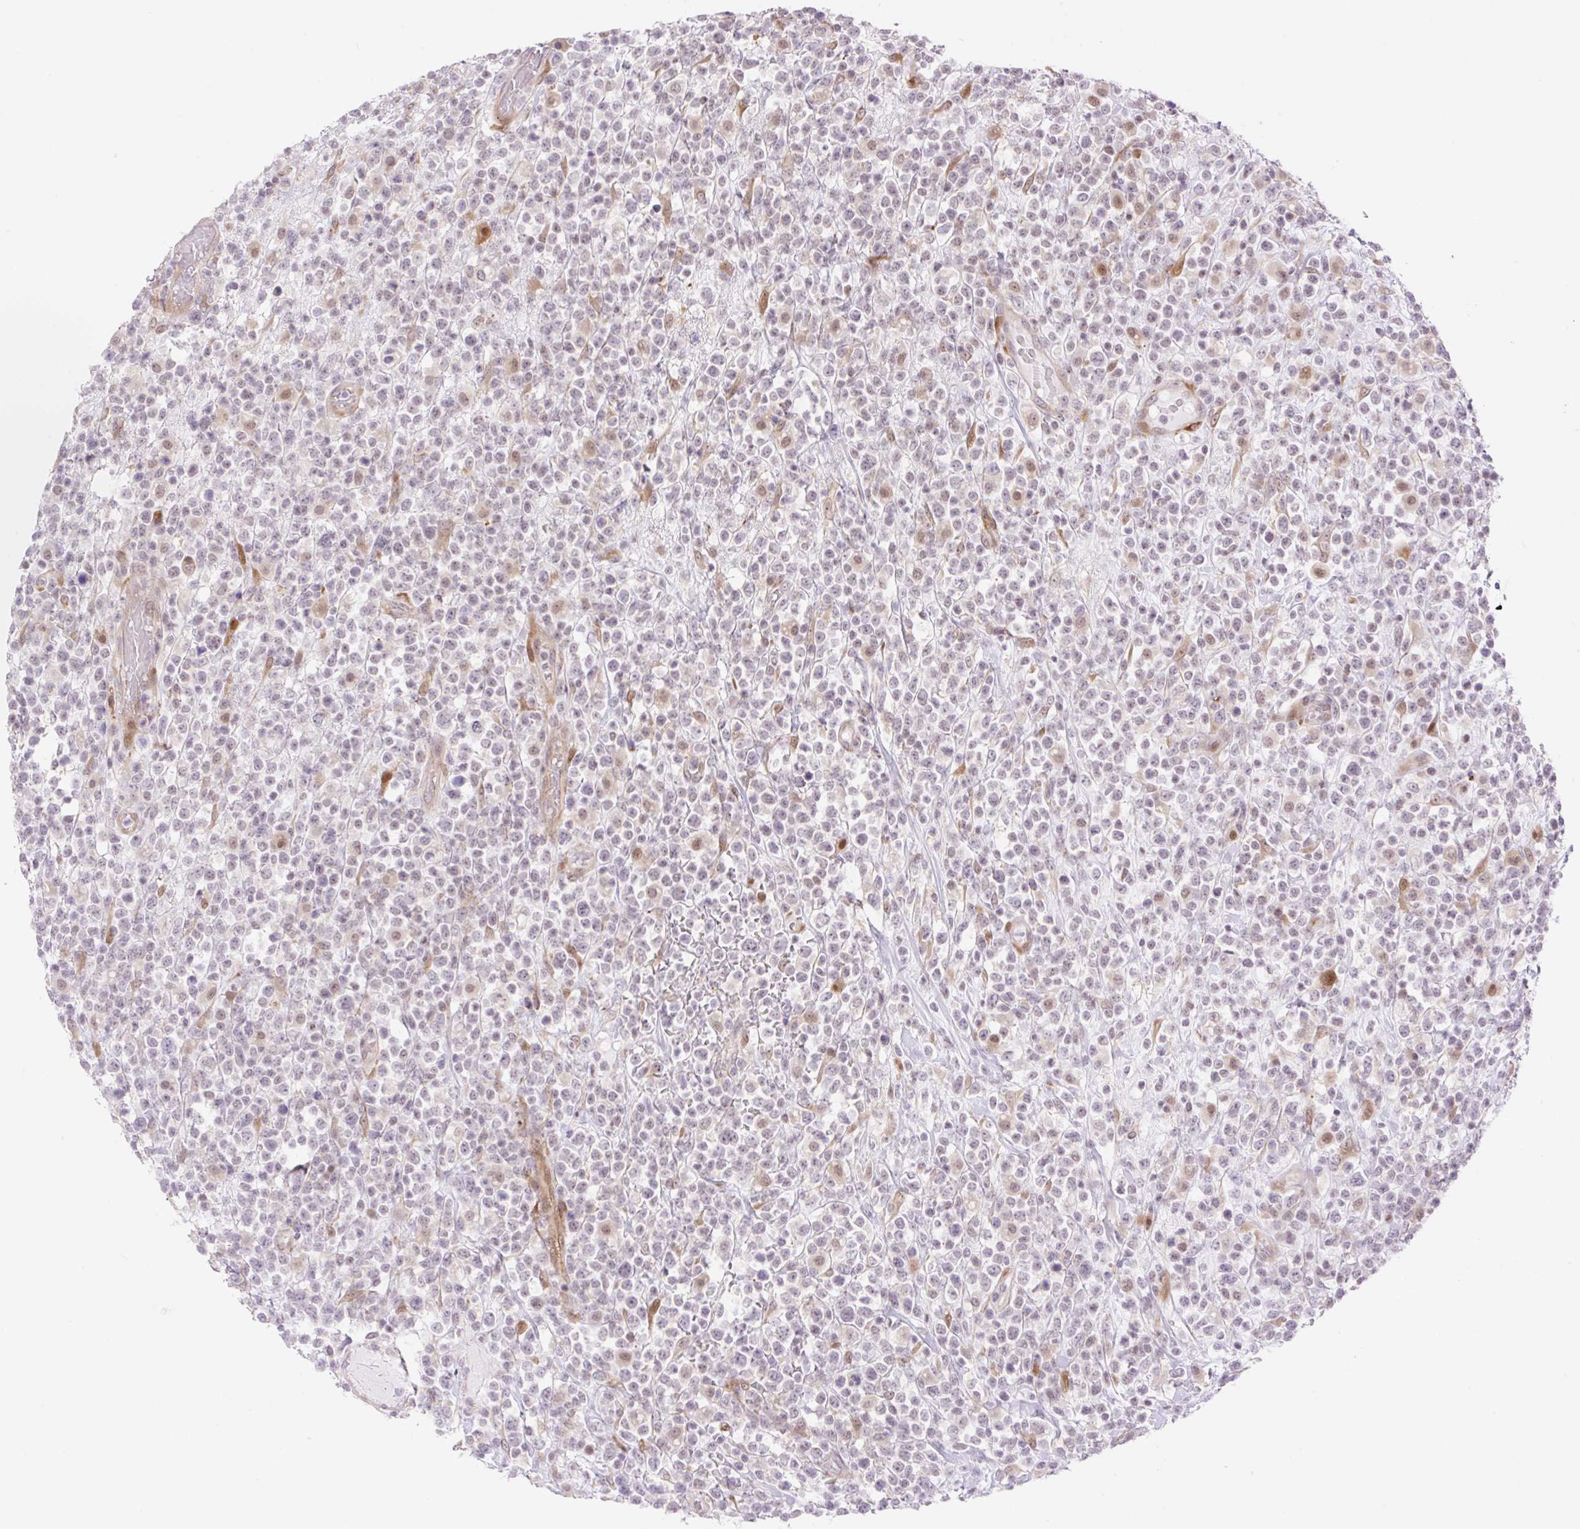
{"staining": {"intensity": "negative", "quantity": "none", "location": "none"}, "tissue": "lymphoma", "cell_type": "Tumor cells", "image_type": "cancer", "snomed": [{"axis": "morphology", "description": "Malignant lymphoma, non-Hodgkin's type, High grade"}, {"axis": "topography", "description": "Colon"}], "caption": "Immunohistochemistry image of neoplastic tissue: human malignant lymphoma, non-Hodgkin's type (high-grade) stained with DAB exhibits no significant protein staining in tumor cells.", "gene": "ZFP41", "patient": {"sex": "female", "age": 53}}